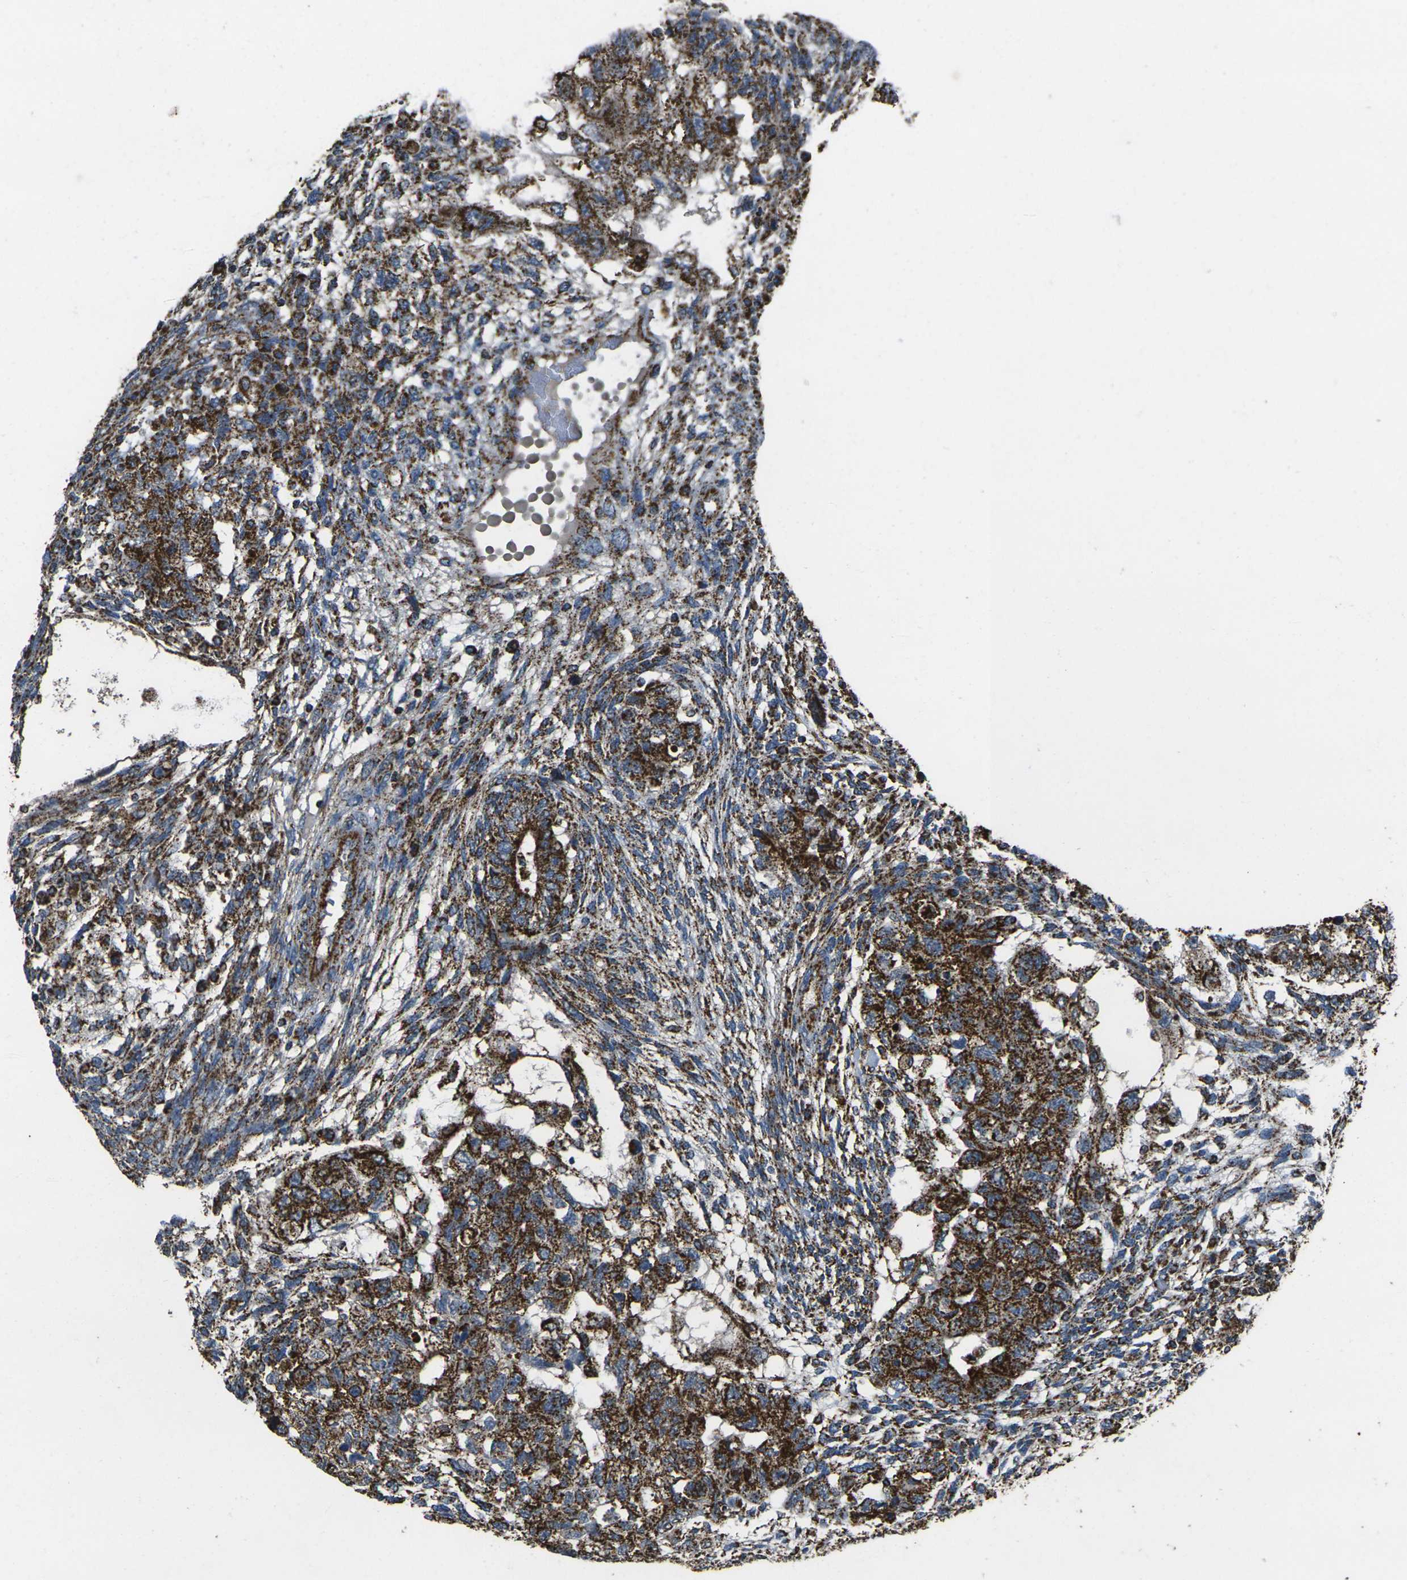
{"staining": {"intensity": "strong", "quantity": ">75%", "location": "cytoplasmic/membranous"}, "tissue": "testis cancer", "cell_type": "Tumor cells", "image_type": "cancer", "snomed": [{"axis": "morphology", "description": "Normal tissue, NOS"}, {"axis": "morphology", "description": "Carcinoma, Embryonal, NOS"}, {"axis": "topography", "description": "Testis"}], "caption": "Human testis cancer (embryonal carcinoma) stained with a brown dye shows strong cytoplasmic/membranous positive staining in approximately >75% of tumor cells.", "gene": "KLHL5", "patient": {"sex": "male", "age": 36}}